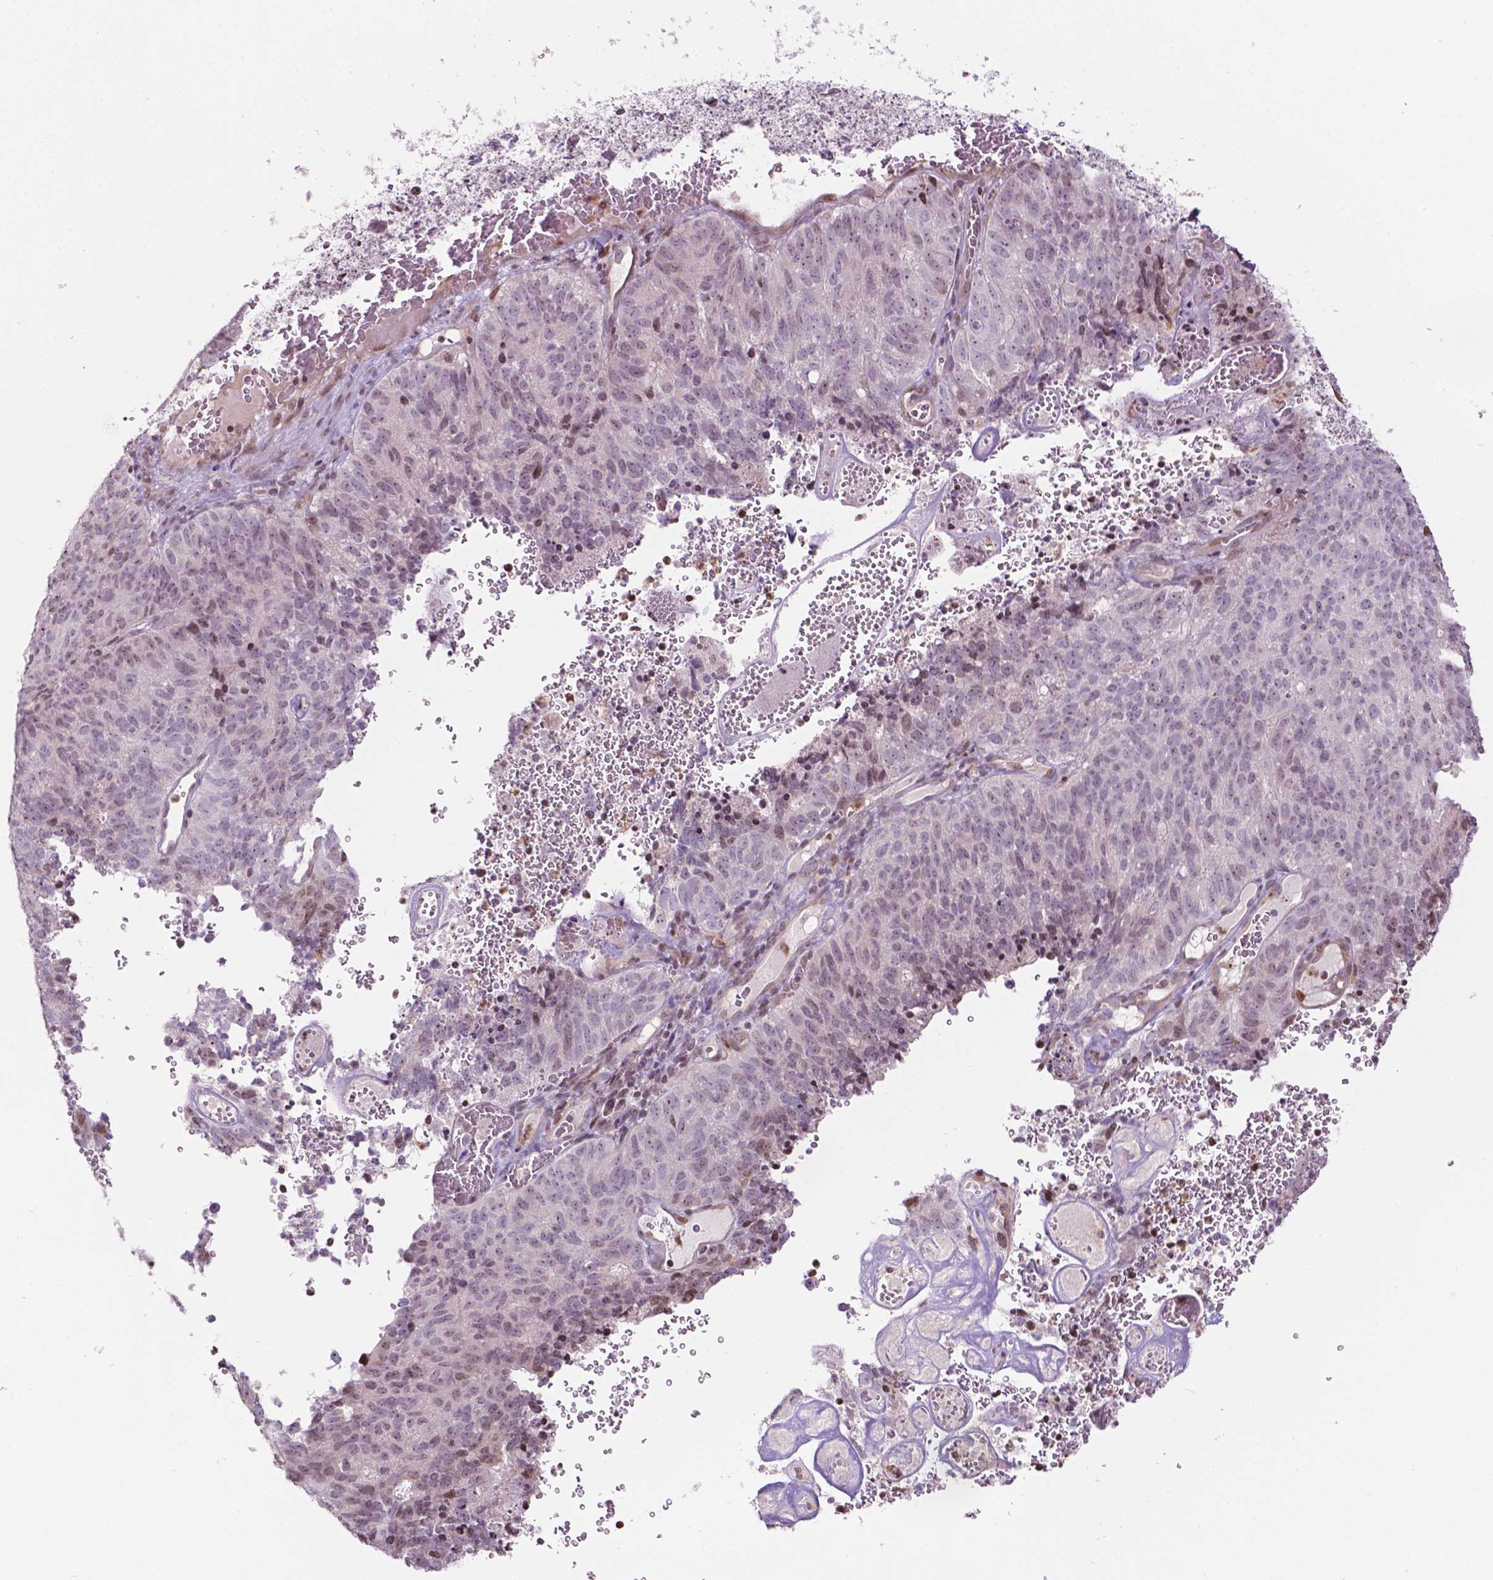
{"staining": {"intensity": "weak", "quantity": "<25%", "location": "nuclear"}, "tissue": "cervical cancer", "cell_type": "Tumor cells", "image_type": "cancer", "snomed": [{"axis": "morphology", "description": "Adenocarcinoma, NOS"}, {"axis": "topography", "description": "Cervix"}], "caption": "The image reveals no significant expression in tumor cells of cervical adenocarcinoma. (Brightfield microscopy of DAB immunohistochemistry (IHC) at high magnification).", "gene": "PTPN18", "patient": {"sex": "female", "age": 38}}